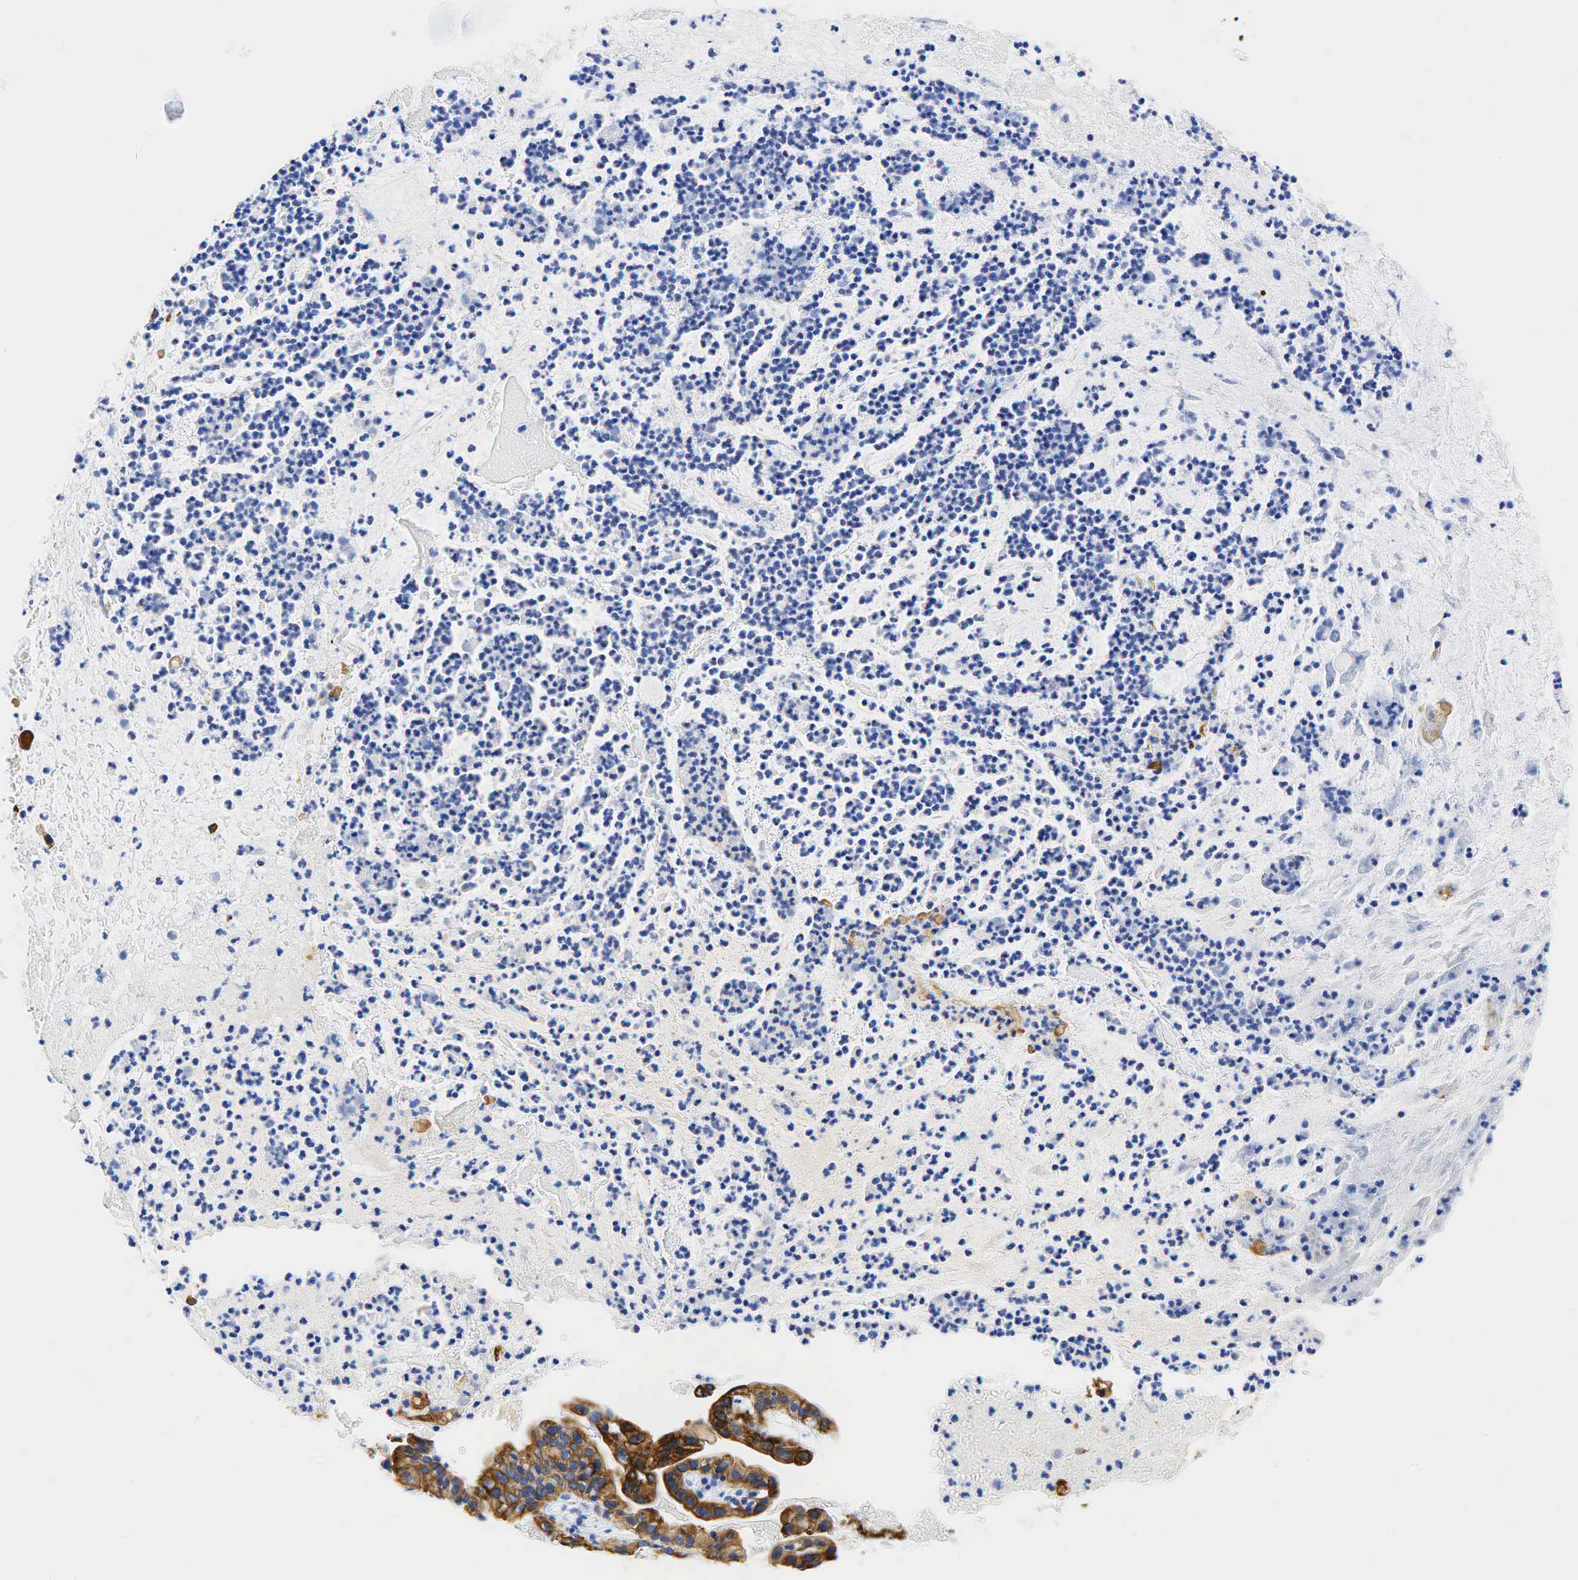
{"staining": {"intensity": "moderate", "quantity": ">75%", "location": "cytoplasmic/membranous"}, "tissue": "cervical cancer", "cell_type": "Tumor cells", "image_type": "cancer", "snomed": [{"axis": "morphology", "description": "Adenocarcinoma, NOS"}, {"axis": "topography", "description": "Cervix"}], "caption": "An immunohistochemistry histopathology image of tumor tissue is shown. Protein staining in brown highlights moderate cytoplasmic/membranous positivity in adenocarcinoma (cervical) within tumor cells.", "gene": "KRT18", "patient": {"sex": "female", "age": 41}}